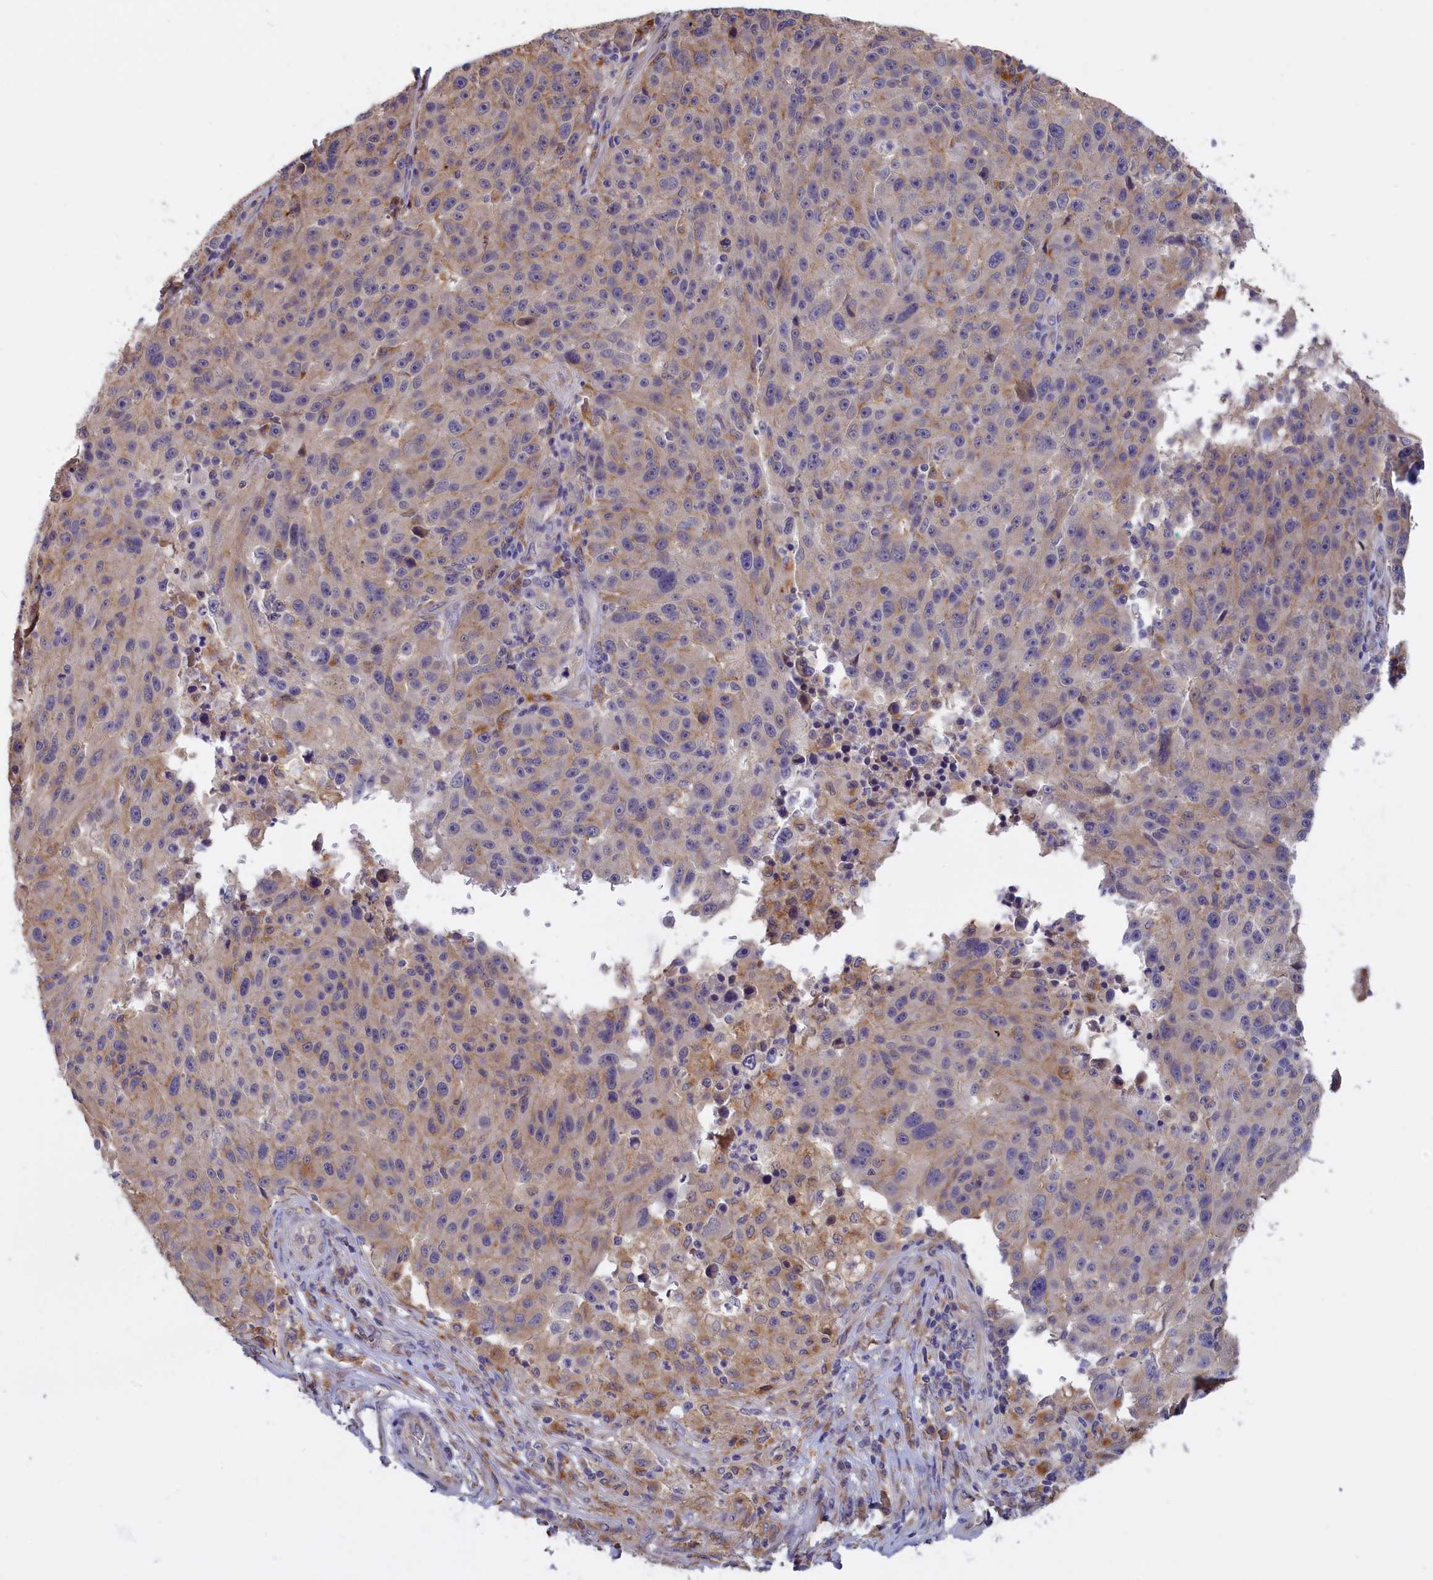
{"staining": {"intensity": "negative", "quantity": "none", "location": "none"}, "tissue": "melanoma", "cell_type": "Tumor cells", "image_type": "cancer", "snomed": [{"axis": "morphology", "description": "Malignant melanoma, NOS"}, {"axis": "topography", "description": "Skin"}], "caption": "Tumor cells show no significant expression in malignant melanoma. (Brightfield microscopy of DAB (3,3'-diaminobenzidine) immunohistochemistry at high magnification).", "gene": "COL19A1", "patient": {"sex": "male", "age": 53}}